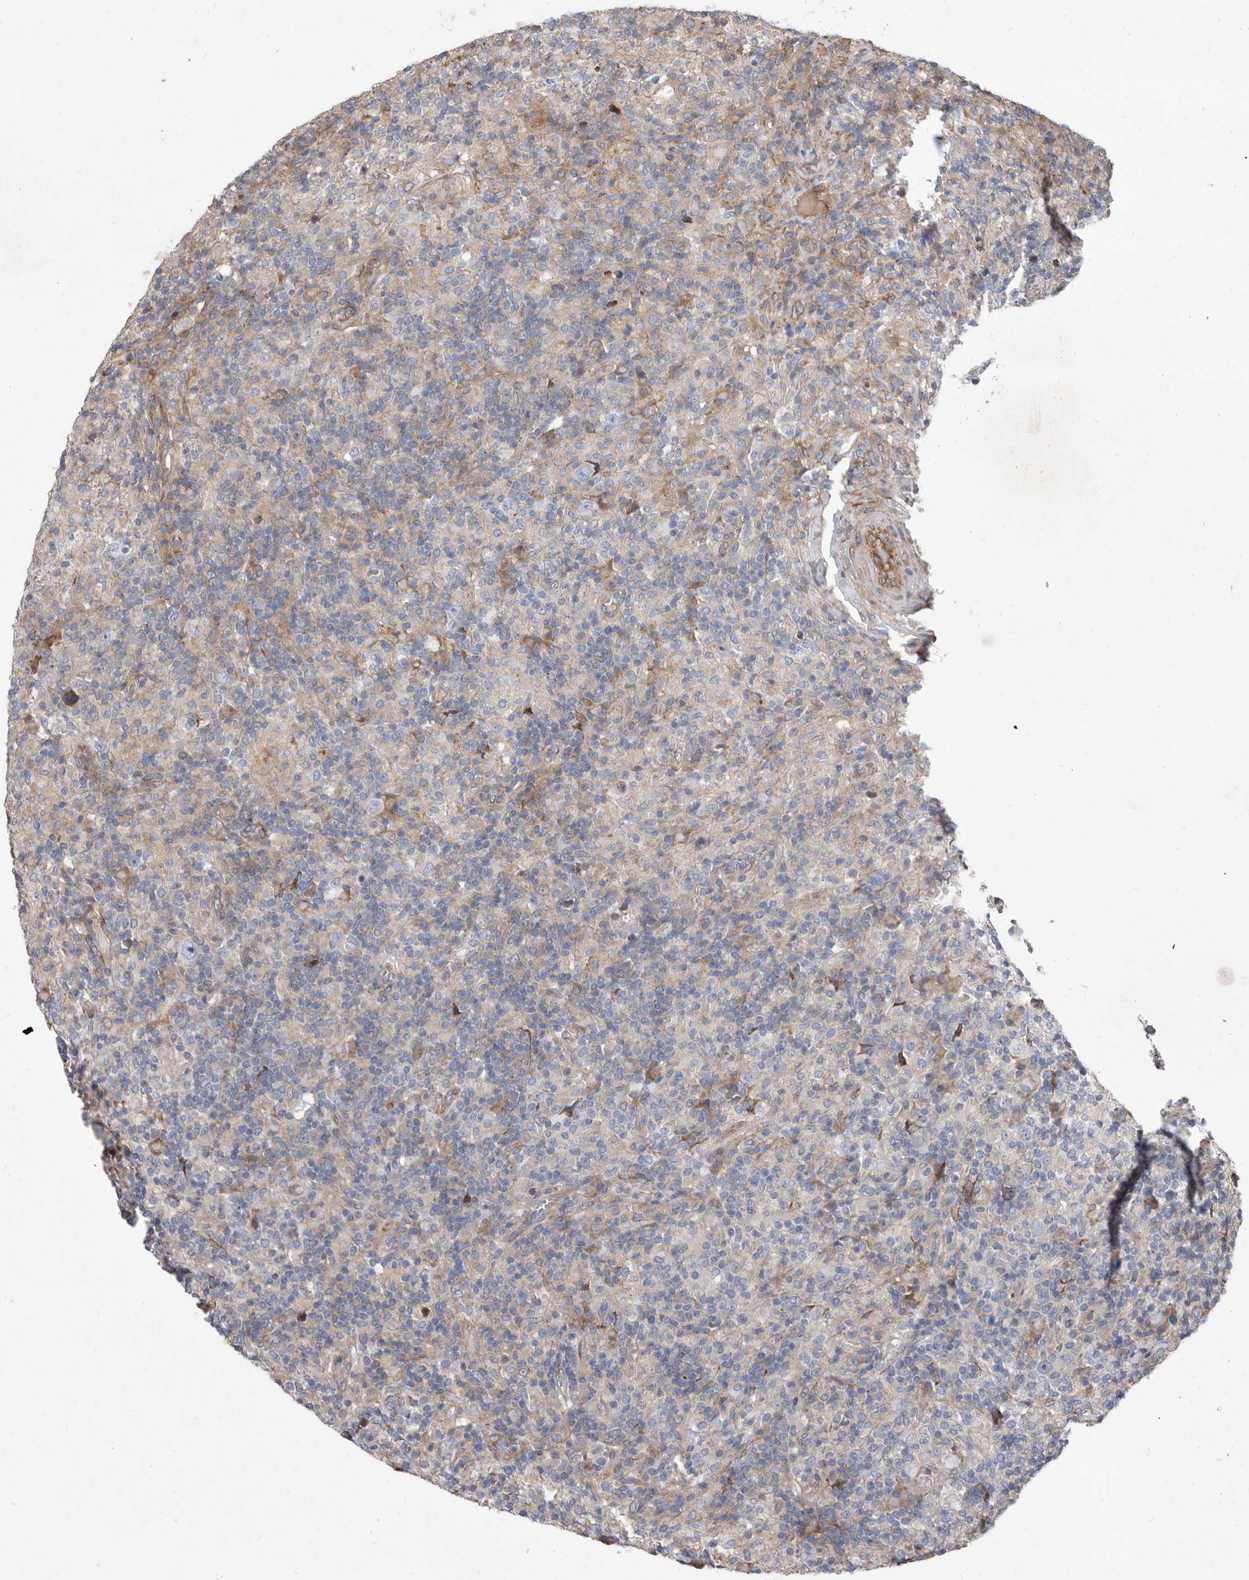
{"staining": {"intensity": "negative", "quantity": "none", "location": "none"}, "tissue": "lymphoma", "cell_type": "Tumor cells", "image_type": "cancer", "snomed": [{"axis": "morphology", "description": "Hodgkin's disease, NOS"}, {"axis": "topography", "description": "Lymph node"}], "caption": "IHC photomicrograph of human lymphoma stained for a protein (brown), which demonstrates no expression in tumor cells.", "gene": "ATP13A3", "patient": {"sex": "male", "age": 70}}